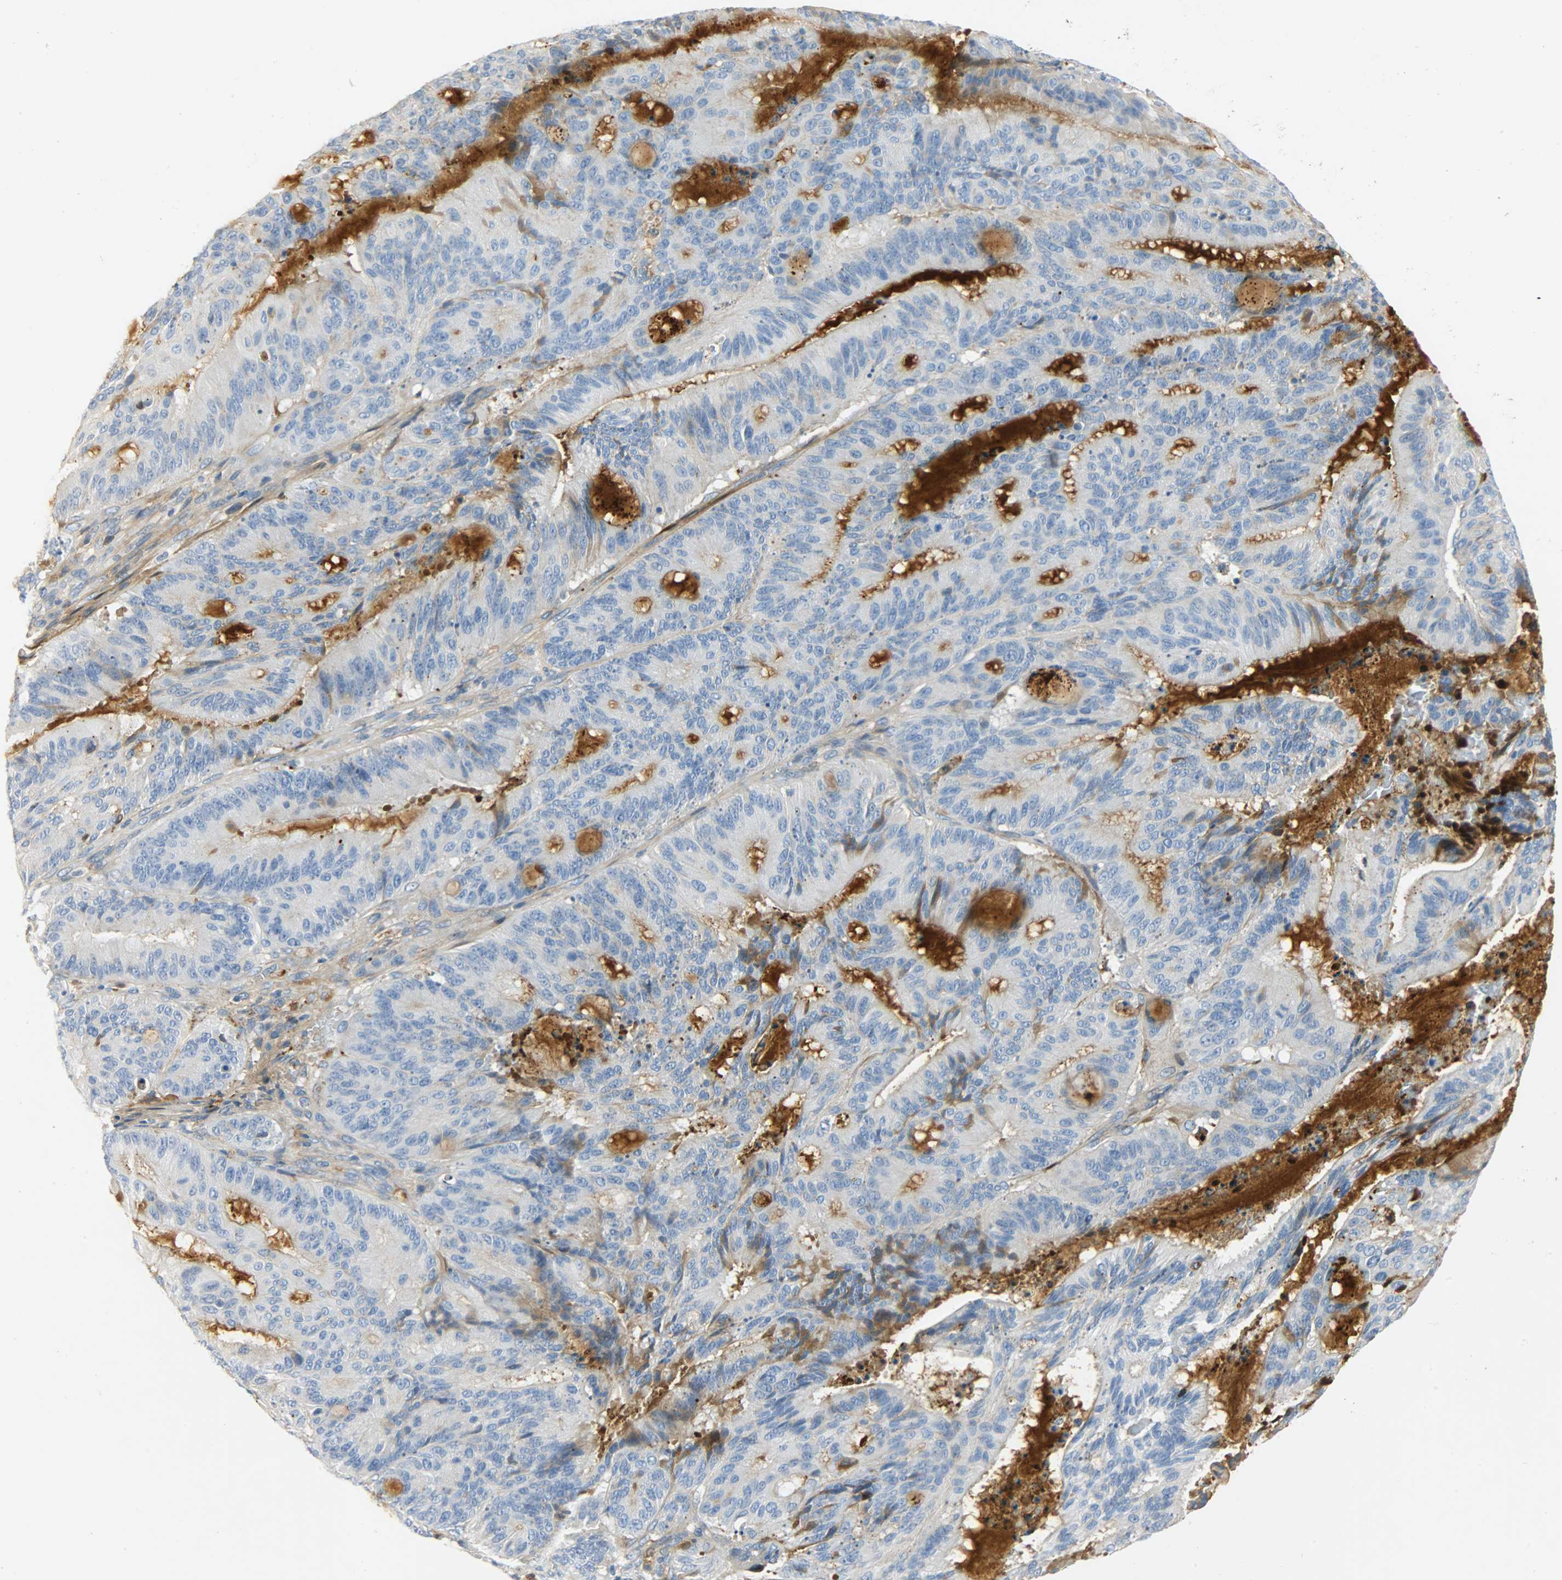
{"staining": {"intensity": "strong", "quantity": "25%-75%", "location": "cytoplasmic/membranous"}, "tissue": "liver cancer", "cell_type": "Tumor cells", "image_type": "cancer", "snomed": [{"axis": "morphology", "description": "Cholangiocarcinoma"}, {"axis": "topography", "description": "Liver"}], "caption": "The image demonstrates staining of liver cholangiocarcinoma, revealing strong cytoplasmic/membranous protein staining (brown color) within tumor cells. The staining was performed using DAB (3,3'-diaminobenzidine), with brown indicating positive protein expression. Nuclei are stained blue with hematoxylin.", "gene": "CRP", "patient": {"sex": "female", "age": 73}}